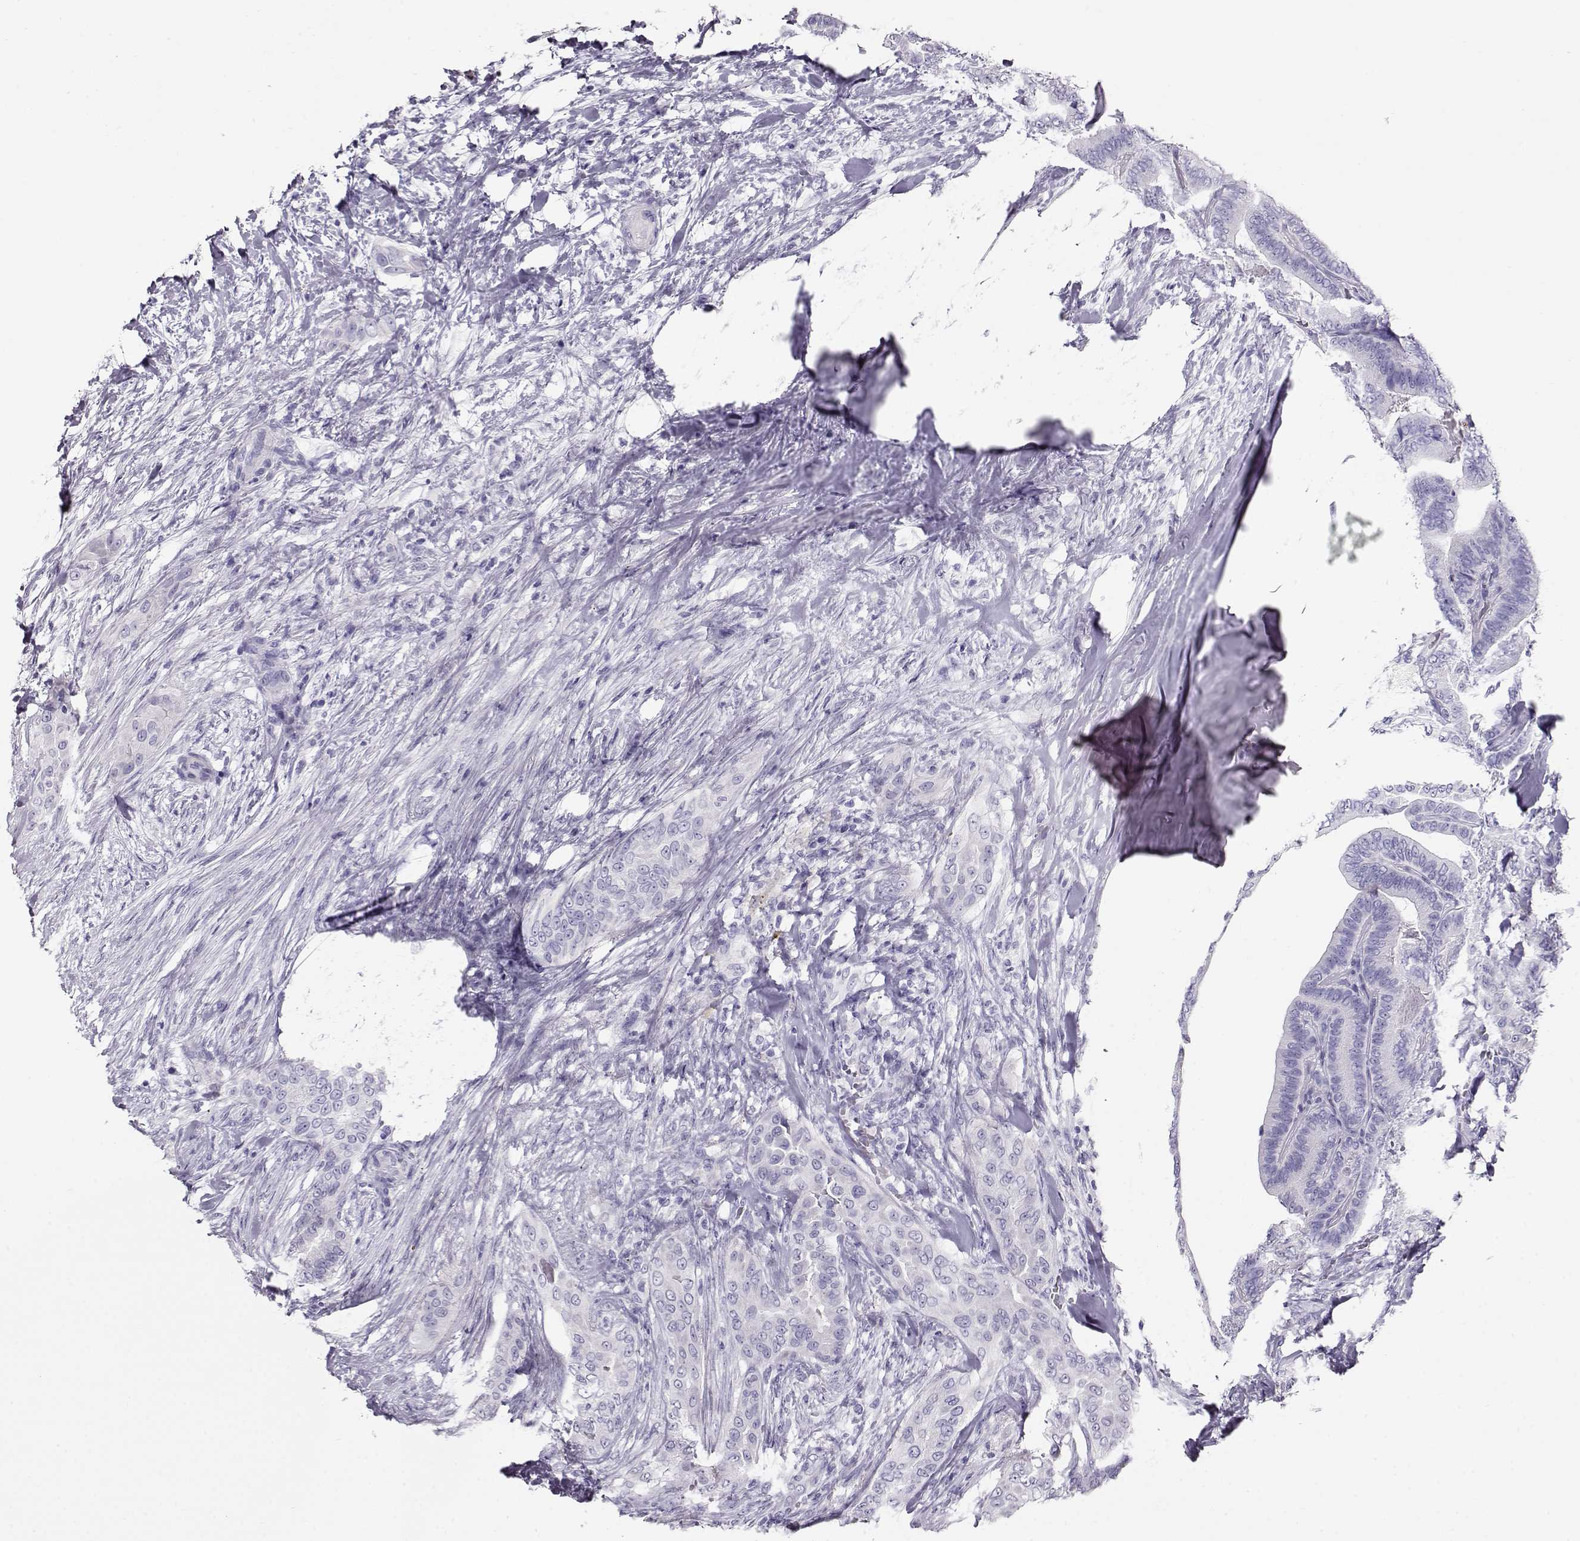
{"staining": {"intensity": "negative", "quantity": "none", "location": "none"}, "tissue": "thyroid cancer", "cell_type": "Tumor cells", "image_type": "cancer", "snomed": [{"axis": "morphology", "description": "Papillary adenocarcinoma, NOS"}, {"axis": "topography", "description": "Thyroid gland"}], "caption": "The photomicrograph reveals no significant expression in tumor cells of papillary adenocarcinoma (thyroid).", "gene": "ACTN2", "patient": {"sex": "male", "age": 61}}